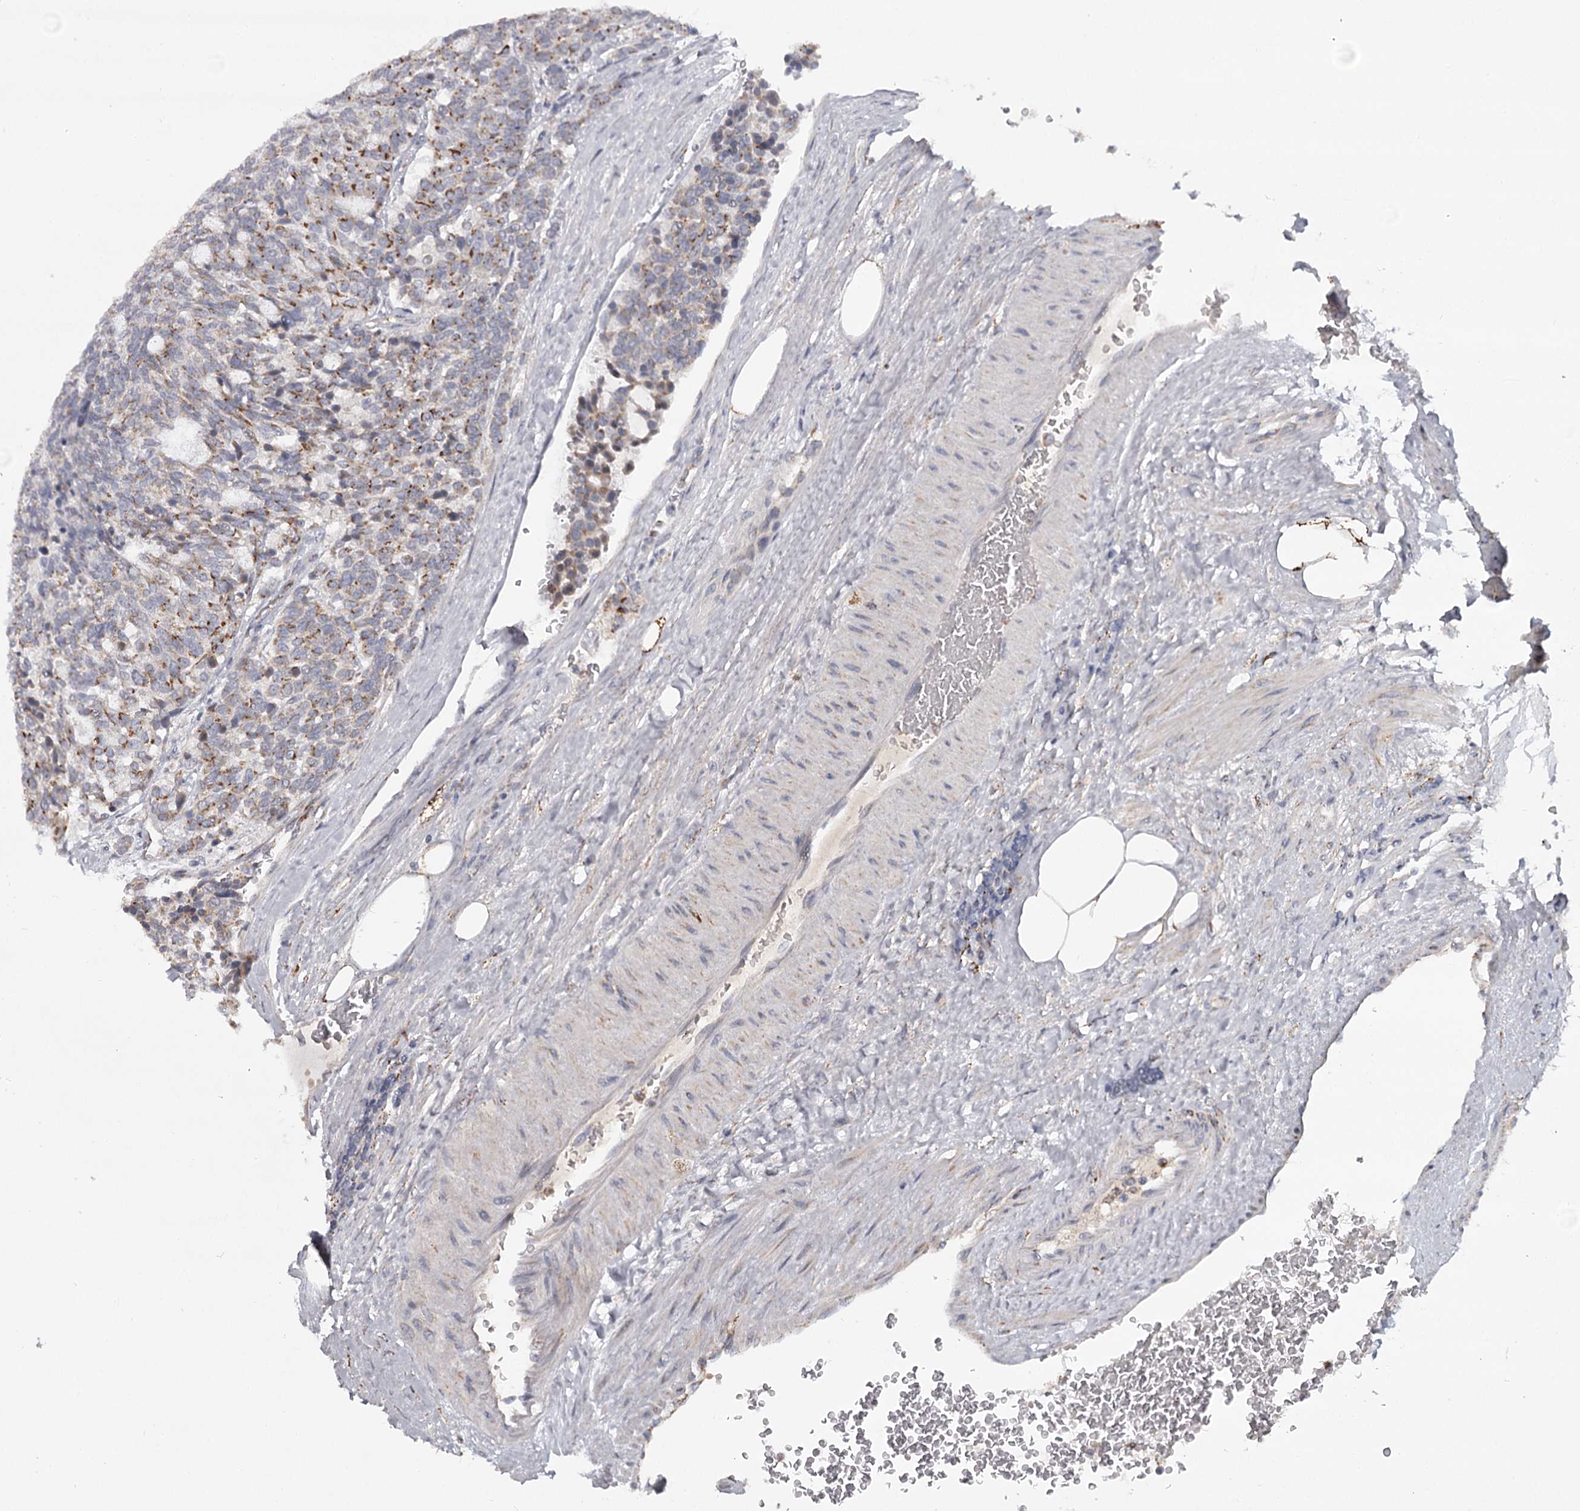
{"staining": {"intensity": "moderate", "quantity": ">75%", "location": "cytoplasmic/membranous"}, "tissue": "carcinoid", "cell_type": "Tumor cells", "image_type": "cancer", "snomed": [{"axis": "morphology", "description": "Carcinoid, malignant, NOS"}, {"axis": "topography", "description": "Pancreas"}], "caption": "Moderate cytoplasmic/membranous staining is appreciated in approximately >75% of tumor cells in carcinoid. The protein is stained brown, and the nuclei are stained in blue (DAB IHC with brightfield microscopy, high magnification).", "gene": "CDC123", "patient": {"sex": "female", "age": 54}}